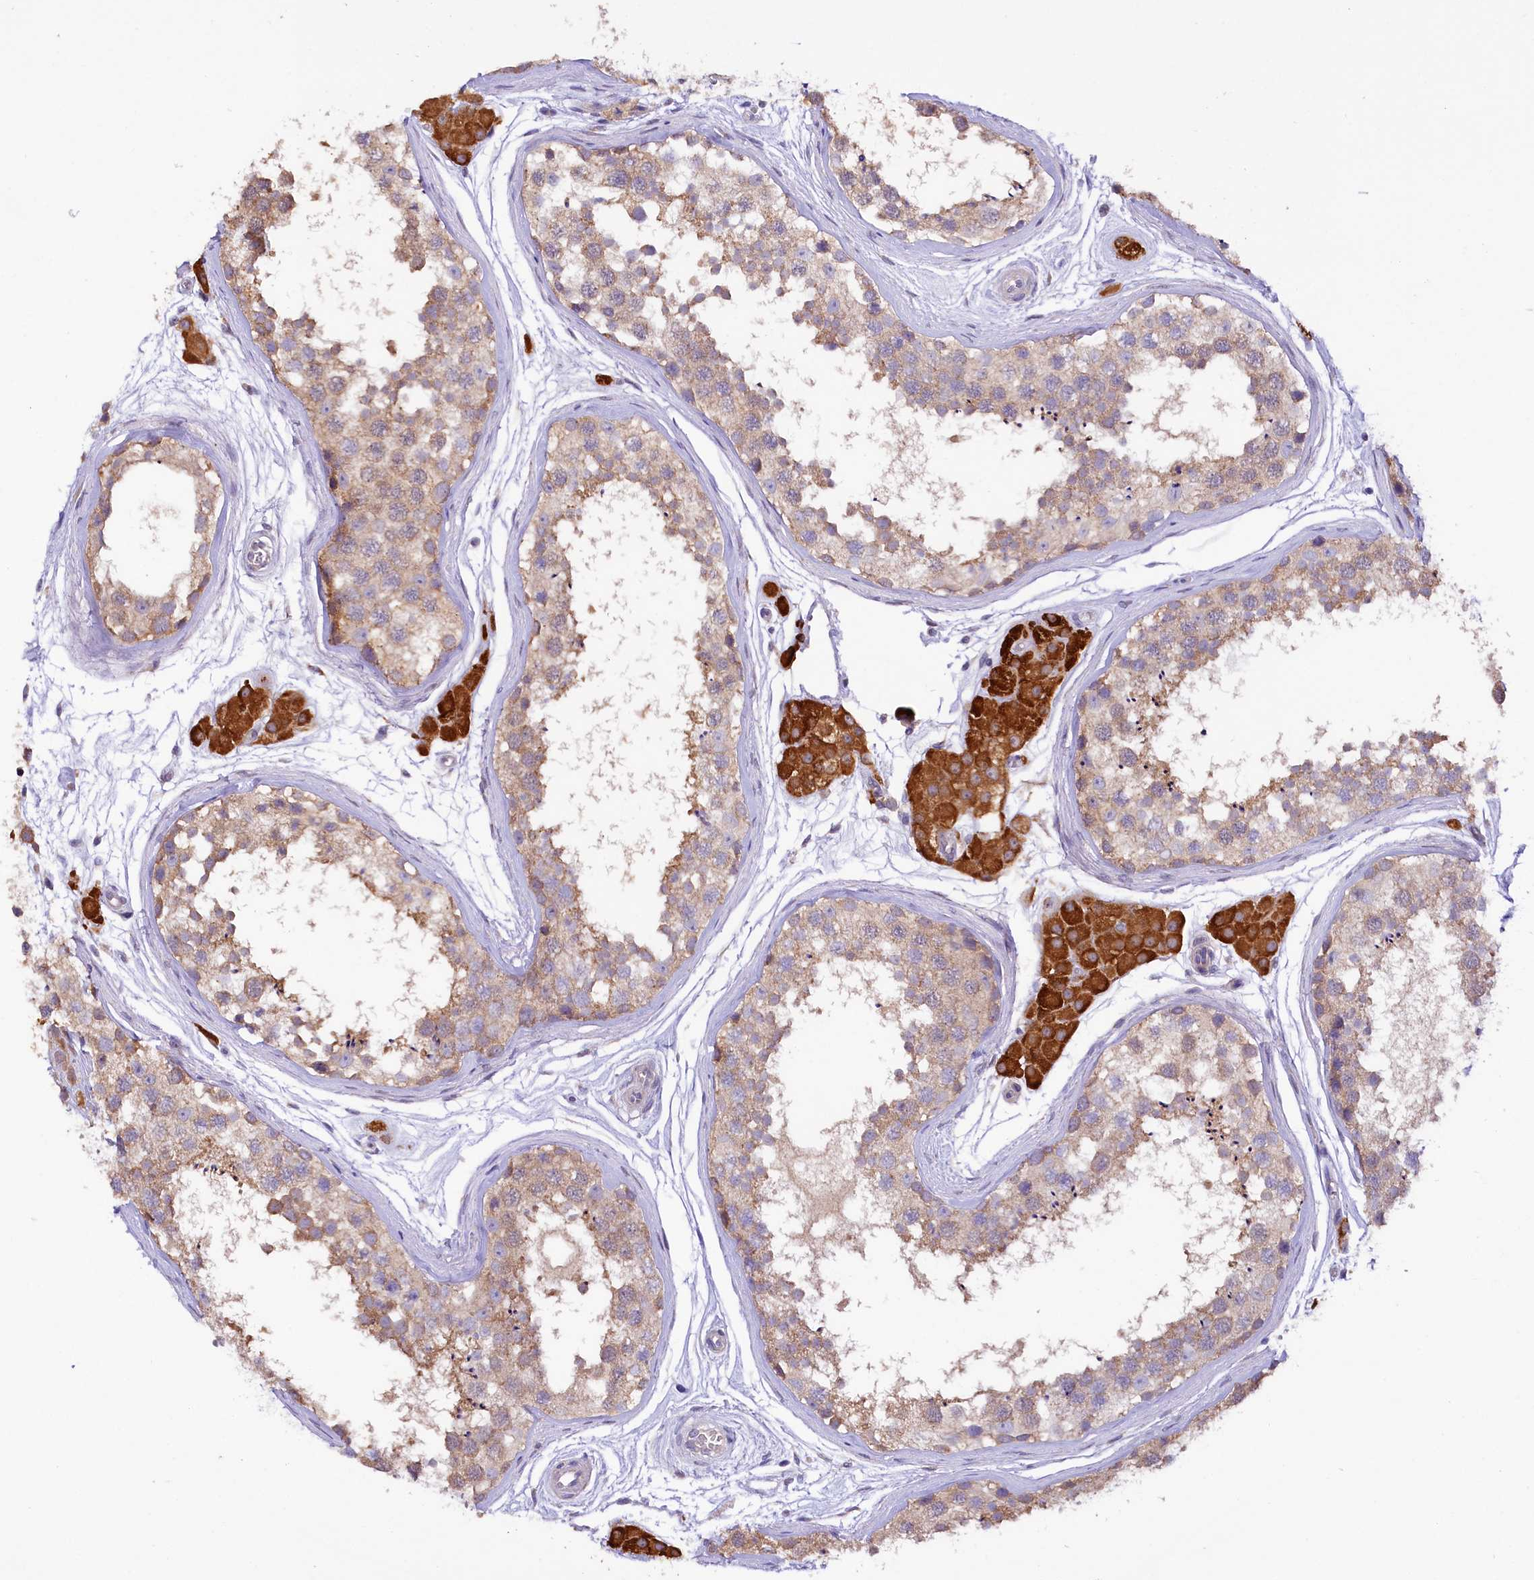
{"staining": {"intensity": "weak", "quantity": ">75%", "location": "cytoplasmic/membranous"}, "tissue": "testis", "cell_type": "Cells in seminiferous ducts", "image_type": "normal", "snomed": [{"axis": "morphology", "description": "Normal tissue, NOS"}, {"axis": "topography", "description": "Testis"}], "caption": "Immunohistochemical staining of normal human testis exhibits weak cytoplasmic/membranous protein staining in about >75% of cells in seminiferous ducts. Using DAB (brown) and hematoxylin (blue) stains, captured at high magnification using brightfield microscopy.", "gene": "CEP295", "patient": {"sex": "male", "age": 56}}